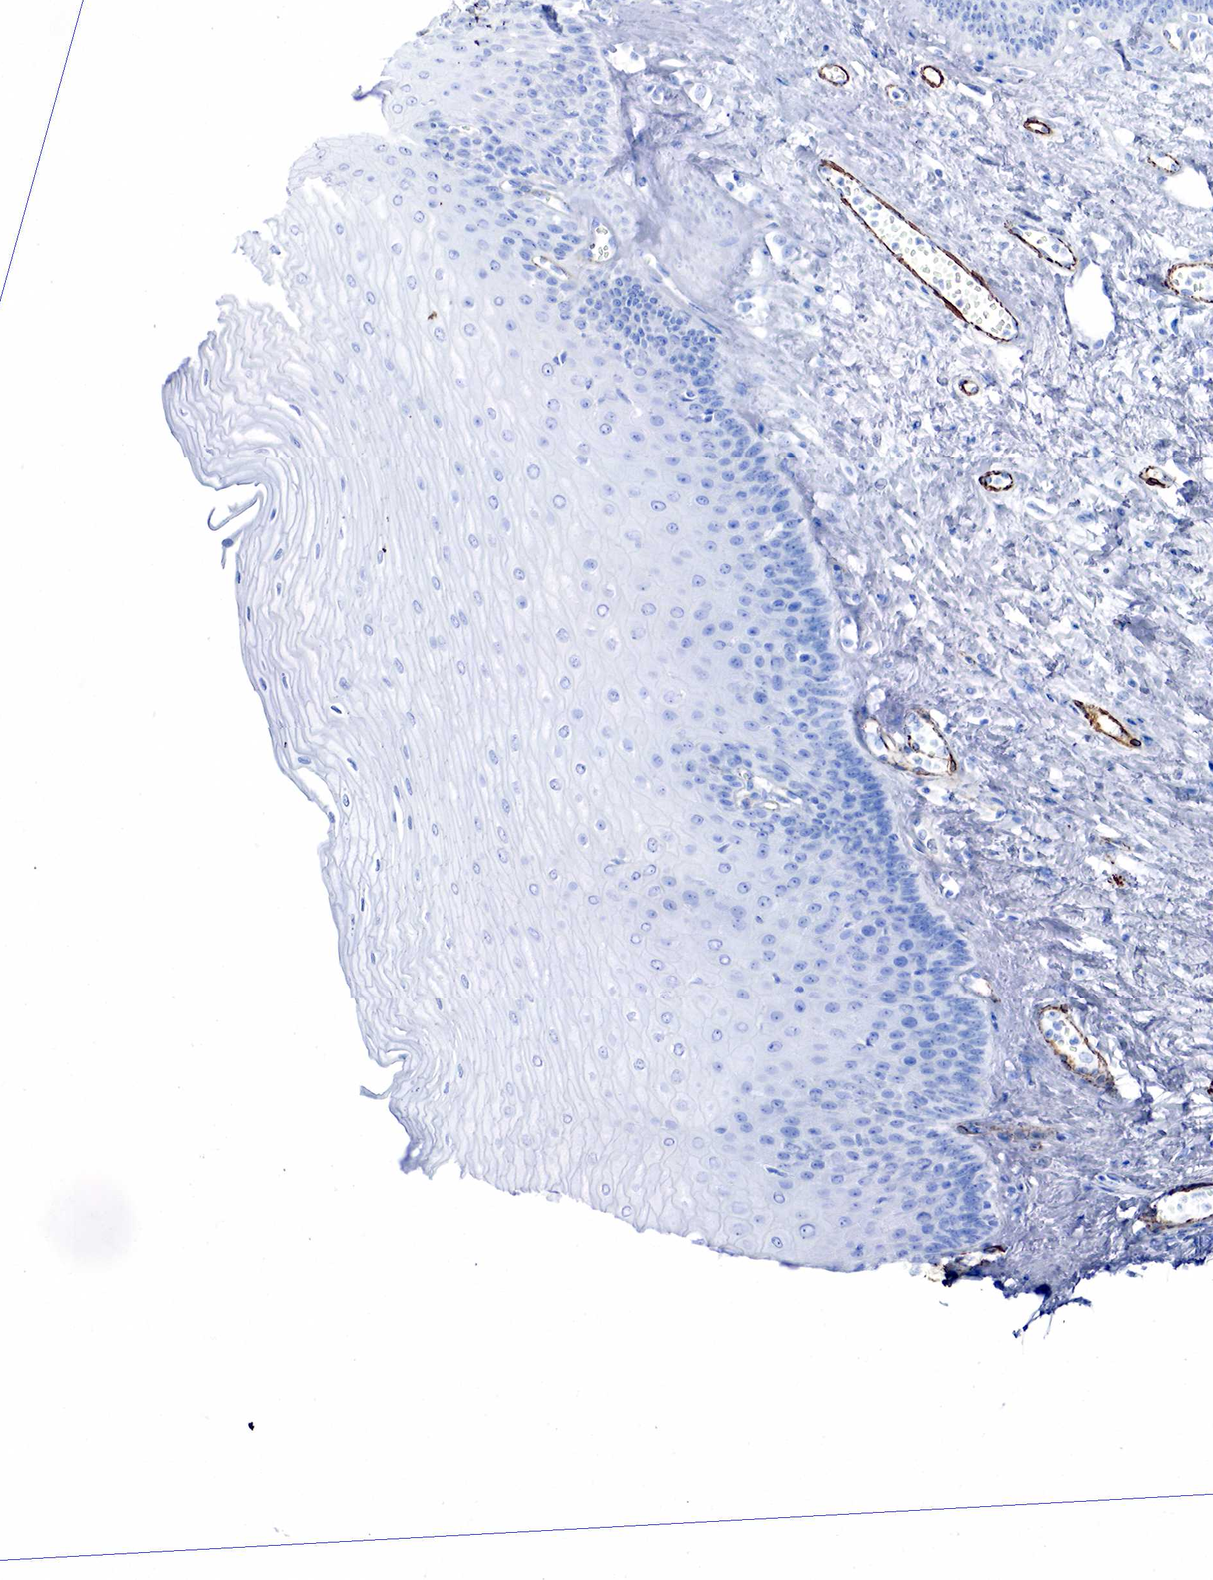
{"staining": {"intensity": "negative", "quantity": "none", "location": "none"}, "tissue": "esophagus", "cell_type": "Squamous epithelial cells", "image_type": "normal", "snomed": [{"axis": "morphology", "description": "Normal tissue, NOS"}, {"axis": "topography", "description": "Esophagus"}], "caption": "Histopathology image shows no significant protein expression in squamous epithelial cells of benign esophagus.", "gene": "ACTA1", "patient": {"sex": "male", "age": 65}}